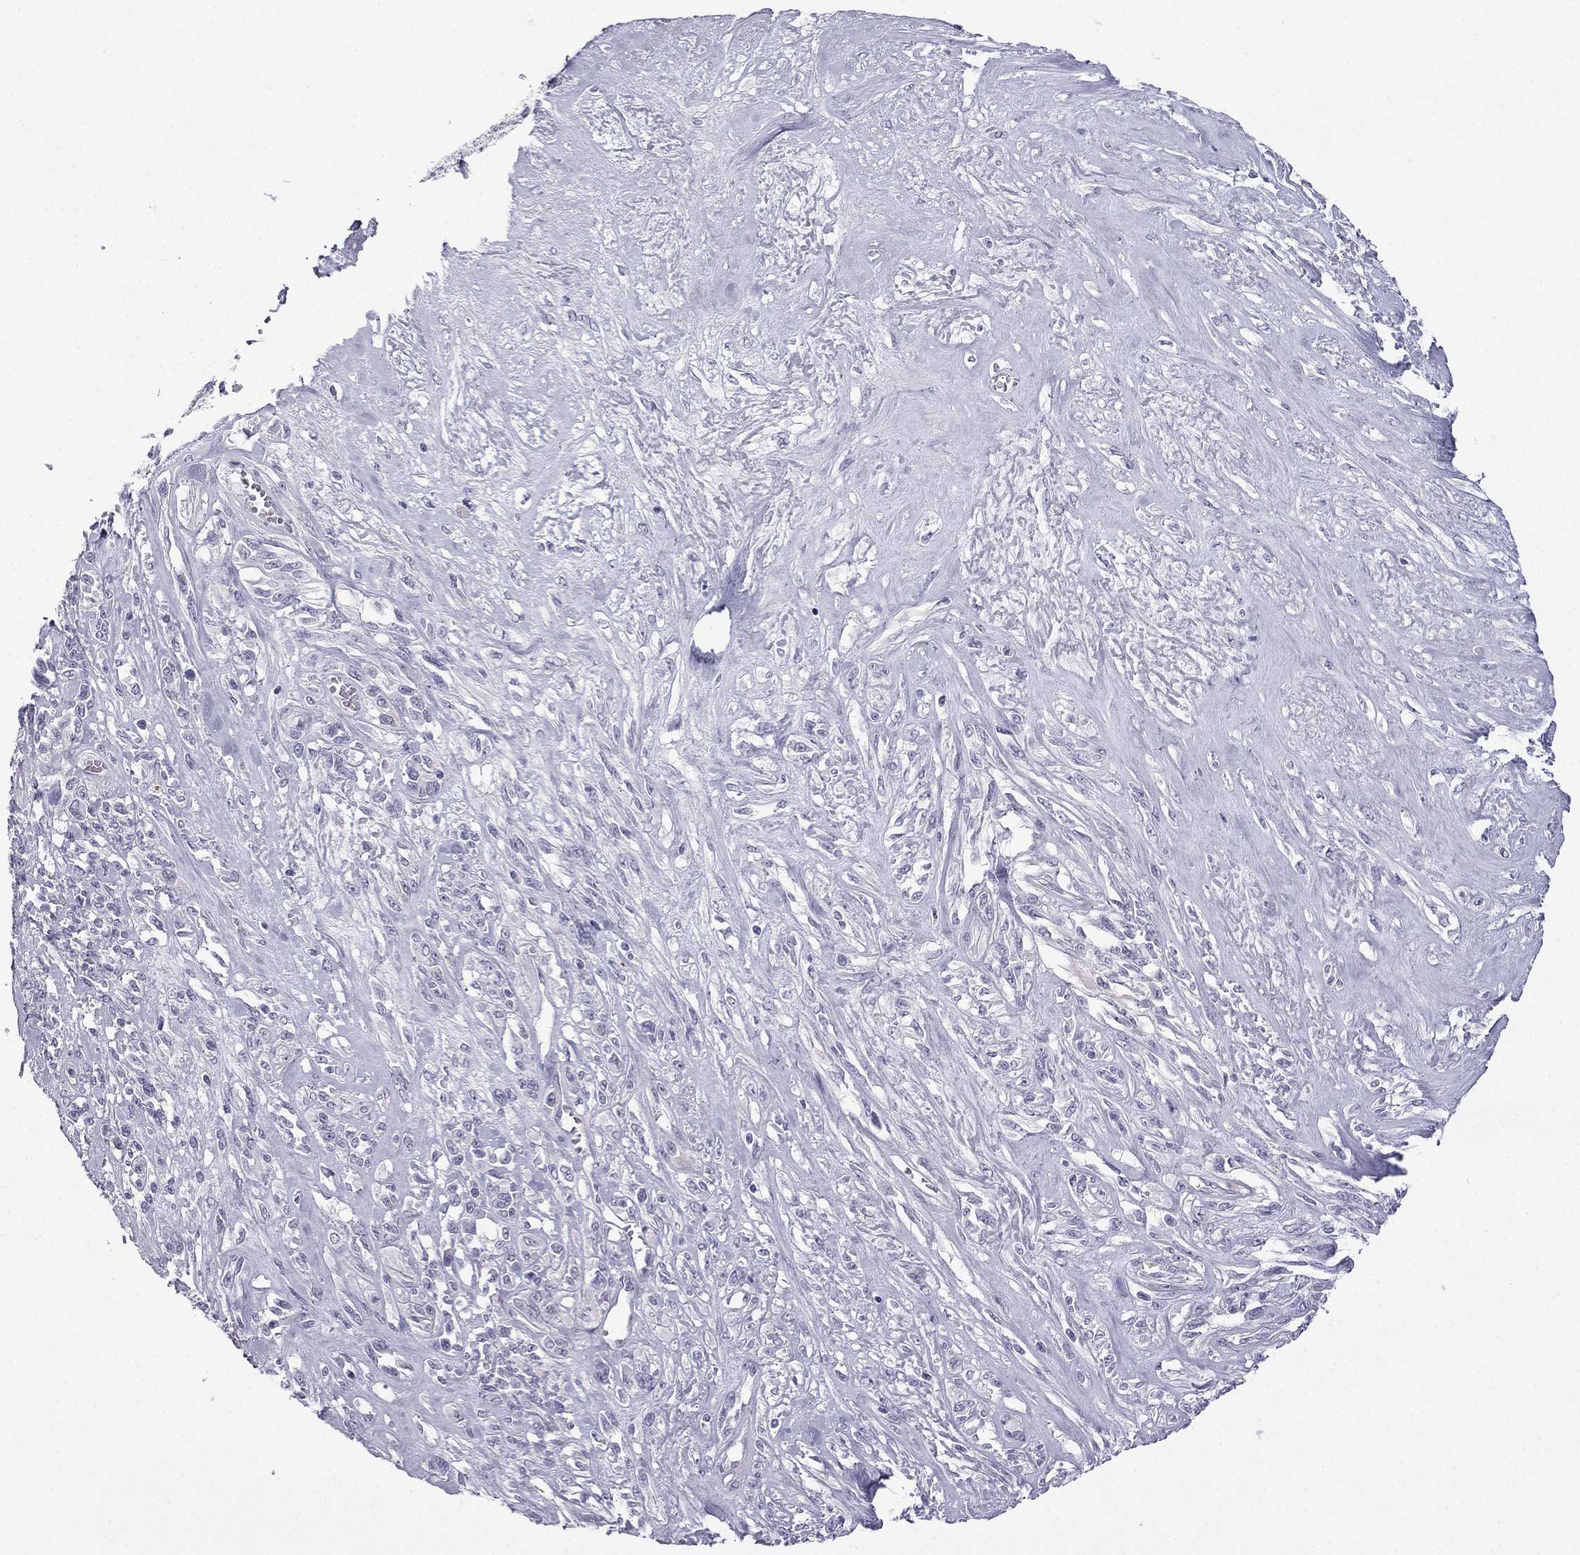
{"staining": {"intensity": "negative", "quantity": "none", "location": "none"}, "tissue": "melanoma", "cell_type": "Tumor cells", "image_type": "cancer", "snomed": [{"axis": "morphology", "description": "Malignant melanoma, NOS"}, {"axis": "topography", "description": "Skin"}], "caption": "Tumor cells are negative for protein expression in human melanoma. The staining was performed using DAB to visualize the protein expression in brown, while the nuclei were stained in blue with hematoxylin (Magnification: 20x).", "gene": "CFAP53", "patient": {"sex": "female", "age": 91}}